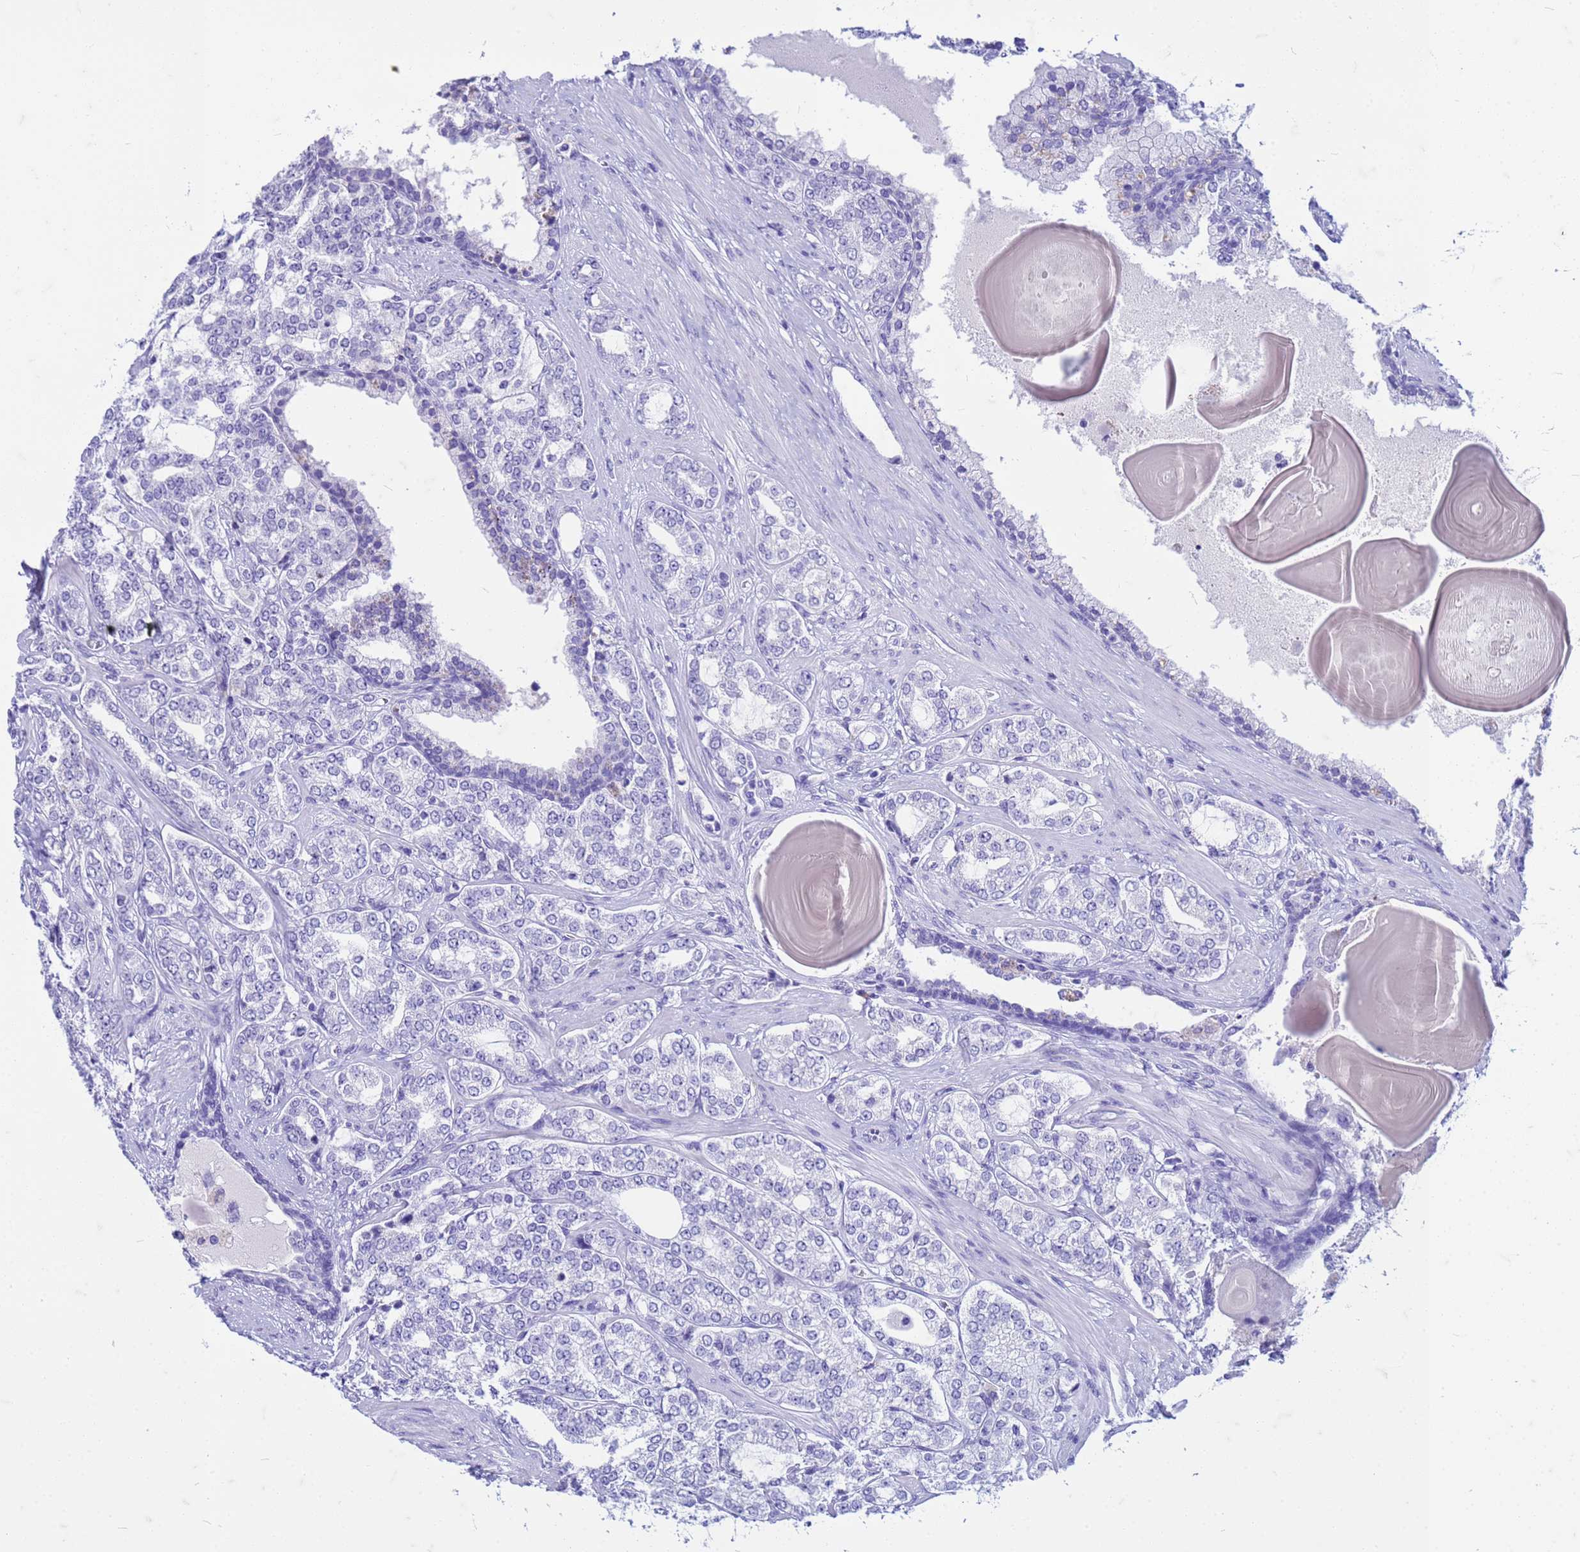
{"staining": {"intensity": "negative", "quantity": "none", "location": "none"}, "tissue": "prostate cancer", "cell_type": "Tumor cells", "image_type": "cancer", "snomed": [{"axis": "morphology", "description": "Adenocarcinoma, High grade"}, {"axis": "topography", "description": "Prostate"}], "caption": "Immunohistochemical staining of high-grade adenocarcinoma (prostate) shows no significant staining in tumor cells.", "gene": "CFAP100", "patient": {"sex": "male", "age": 64}}